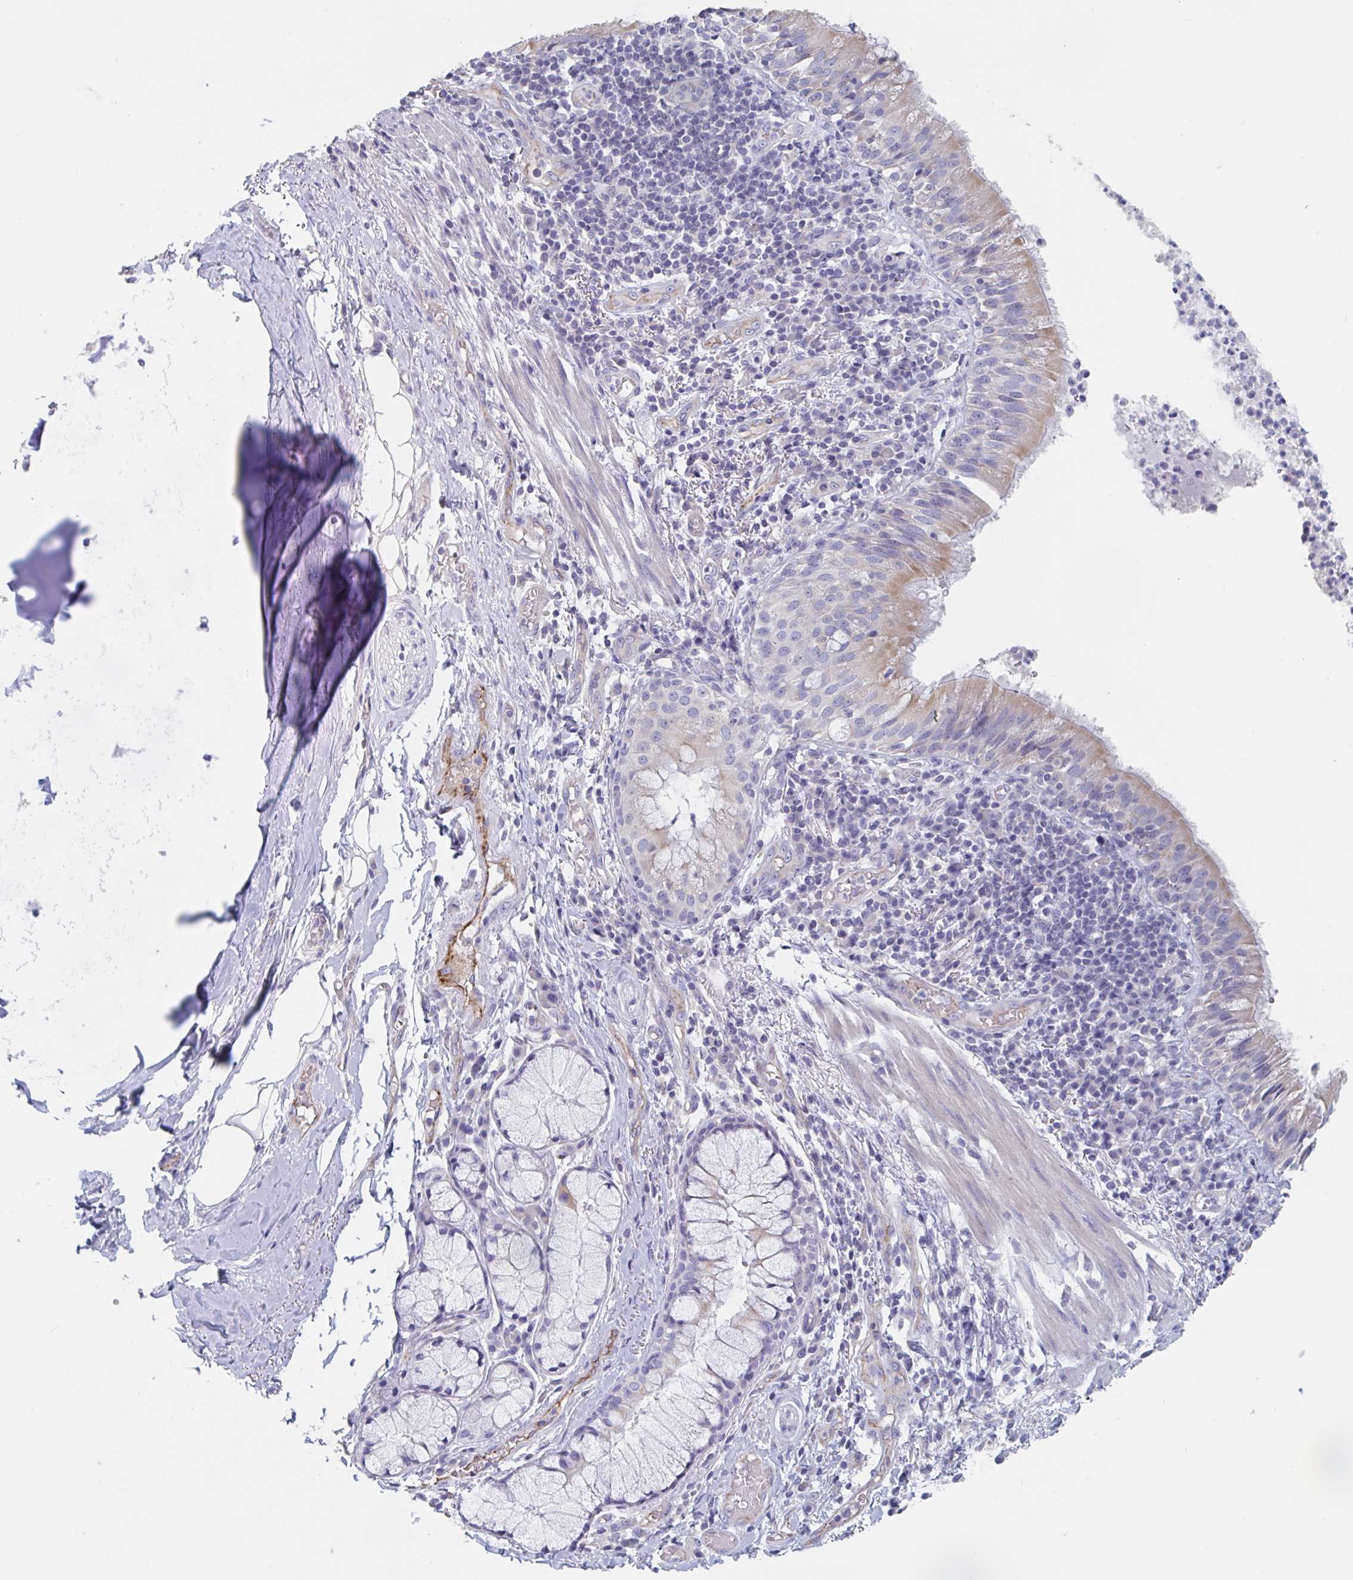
{"staining": {"intensity": "weak", "quantity": "25%-75%", "location": "cytoplasmic/membranous"}, "tissue": "bronchus", "cell_type": "Respiratory epithelial cells", "image_type": "normal", "snomed": [{"axis": "morphology", "description": "Normal tissue, NOS"}, {"axis": "topography", "description": "Cartilage tissue"}, {"axis": "topography", "description": "Bronchus"}], "caption": "Immunohistochemical staining of unremarkable human bronchus displays low levels of weak cytoplasmic/membranous staining in approximately 25%-75% of respiratory epithelial cells.", "gene": "ABHD16A", "patient": {"sex": "male", "age": 56}}